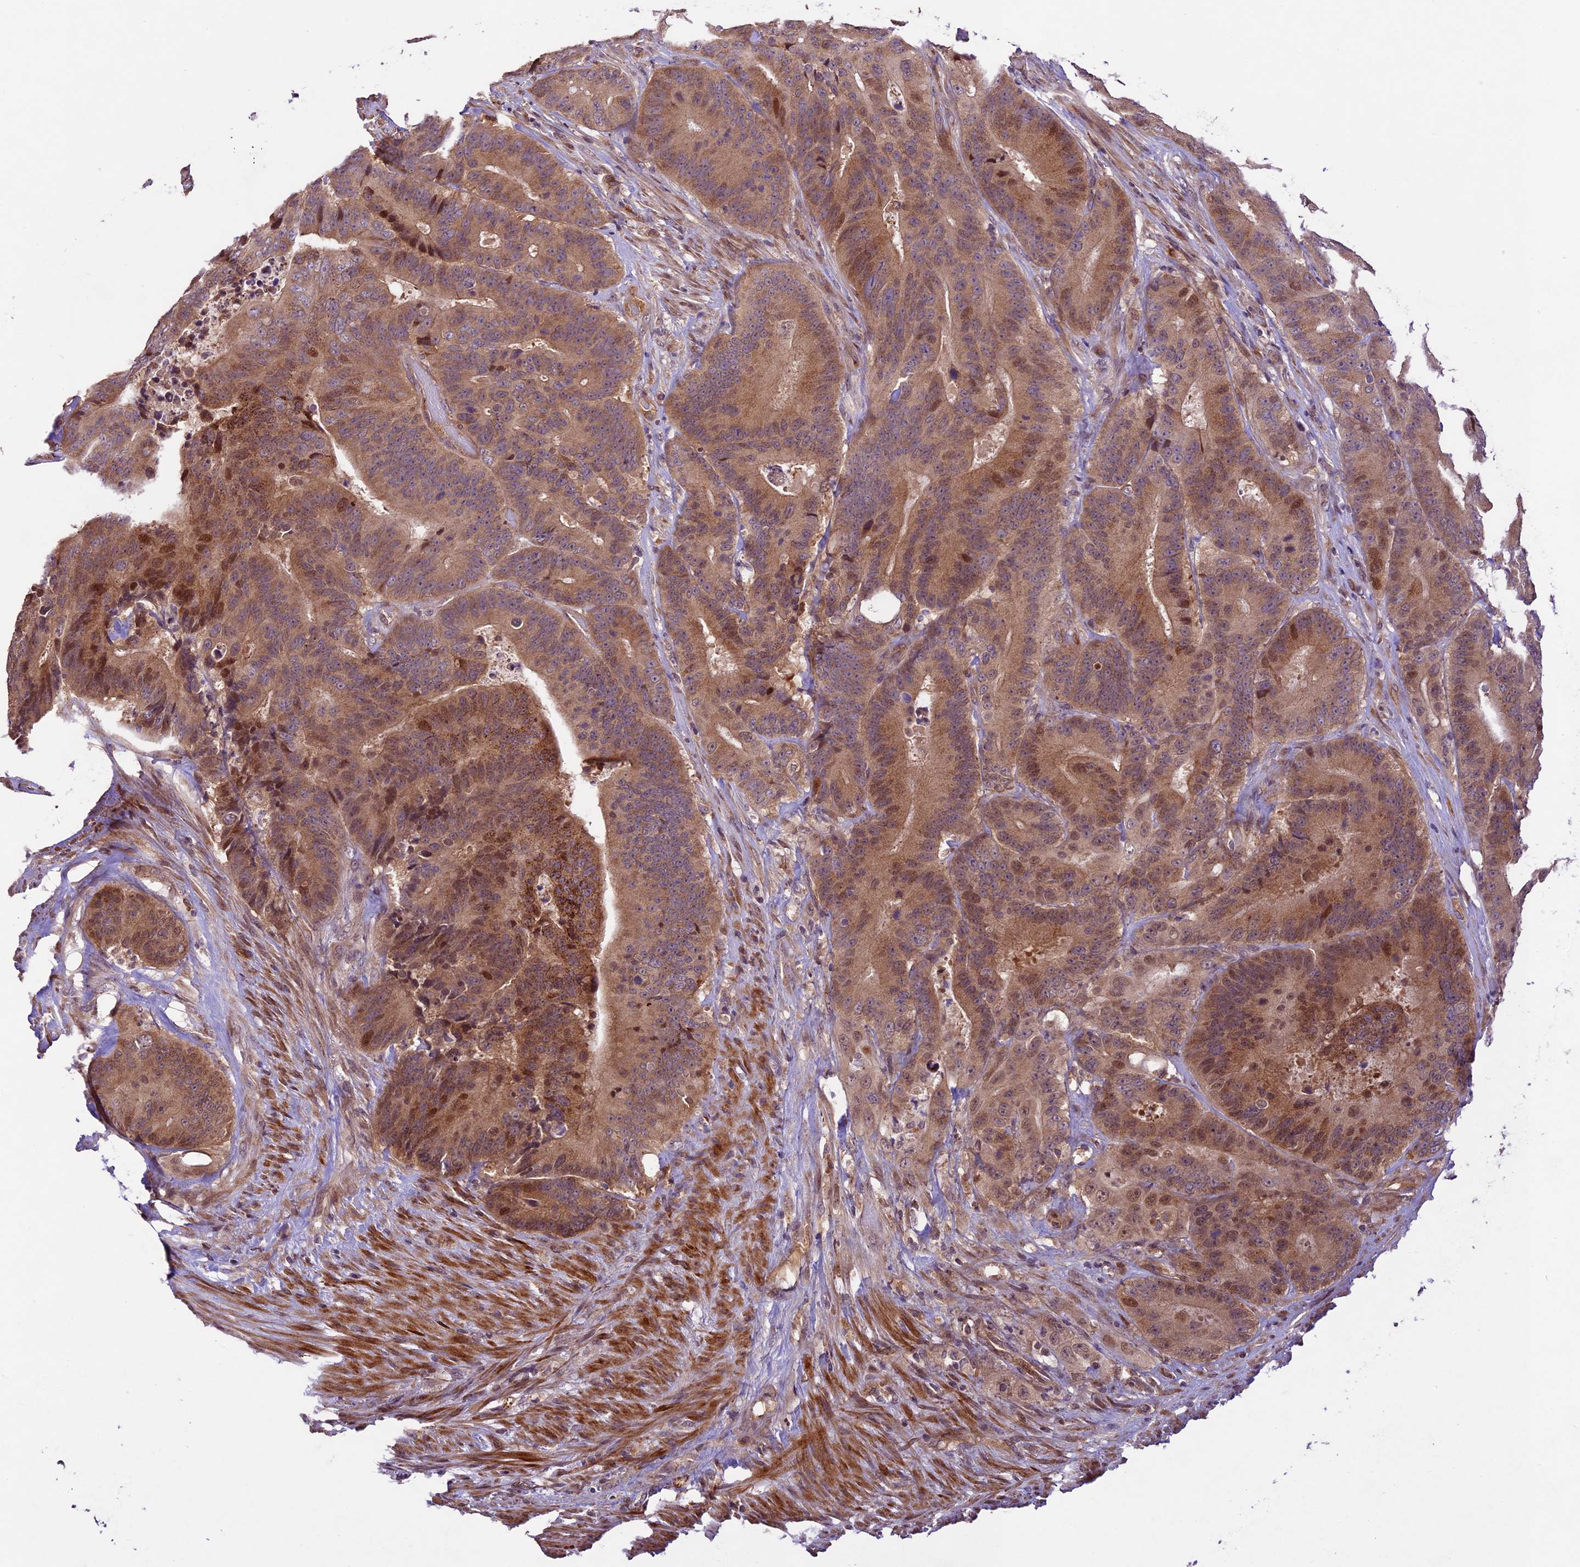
{"staining": {"intensity": "moderate", "quantity": ">75%", "location": "cytoplasmic/membranous,nuclear"}, "tissue": "colorectal cancer", "cell_type": "Tumor cells", "image_type": "cancer", "snomed": [{"axis": "morphology", "description": "Adenocarcinoma, NOS"}, {"axis": "topography", "description": "Colon"}], "caption": "High-magnification brightfield microscopy of adenocarcinoma (colorectal) stained with DAB (3,3'-diaminobenzidine) (brown) and counterstained with hematoxylin (blue). tumor cells exhibit moderate cytoplasmic/membranous and nuclear staining is seen in about>75% of cells.", "gene": "CCSER1", "patient": {"sex": "male", "age": 83}}